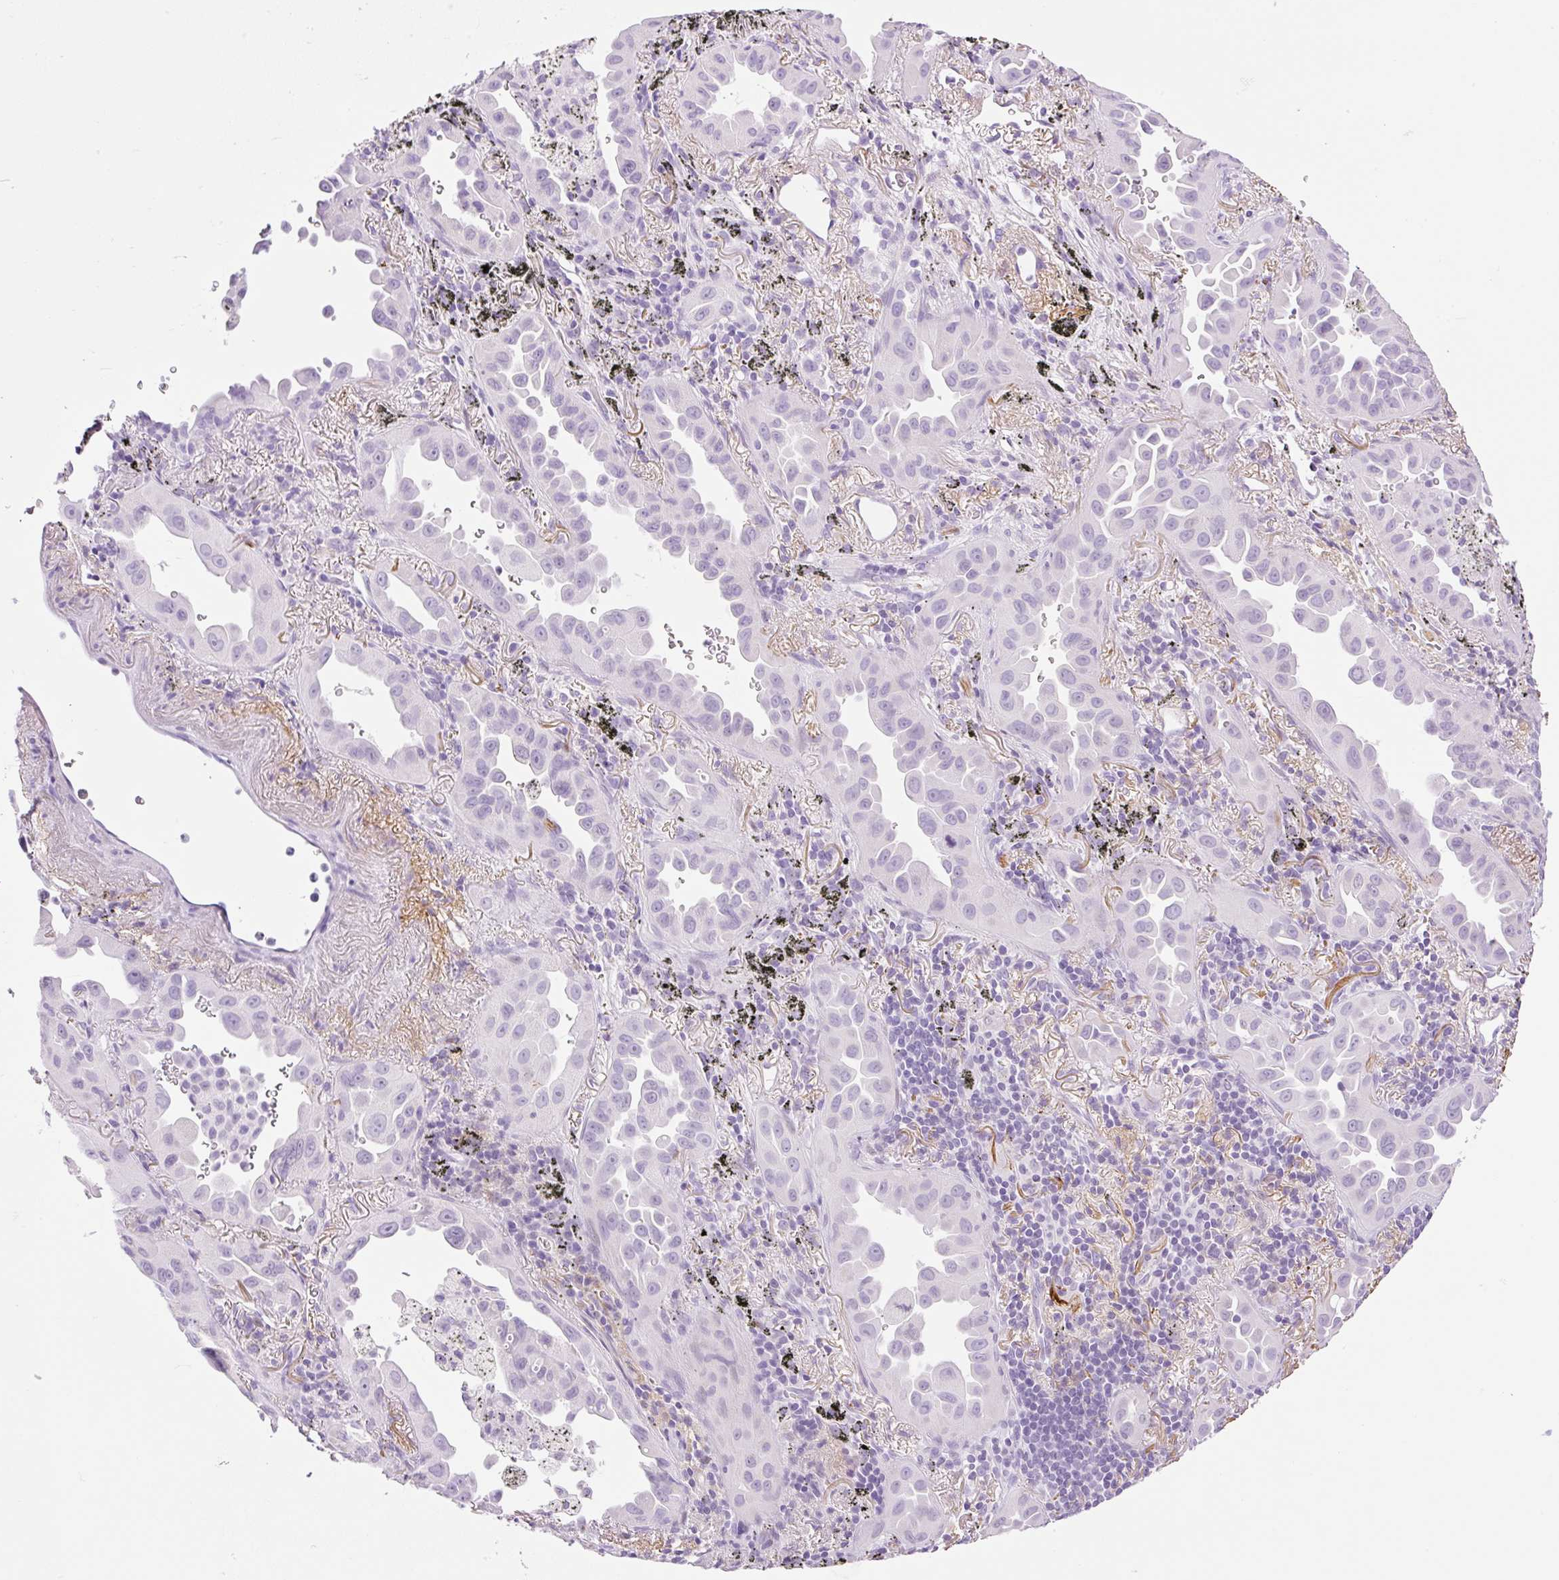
{"staining": {"intensity": "negative", "quantity": "none", "location": "none"}, "tissue": "lung cancer", "cell_type": "Tumor cells", "image_type": "cancer", "snomed": [{"axis": "morphology", "description": "Adenocarcinoma, NOS"}, {"axis": "topography", "description": "Lung"}], "caption": "Tumor cells show no significant protein expression in lung adenocarcinoma. (Brightfield microscopy of DAB immunohistochemistry at high magnification).", "gene": "SP140L", "patient": {"sex": "male", "age": 68}}